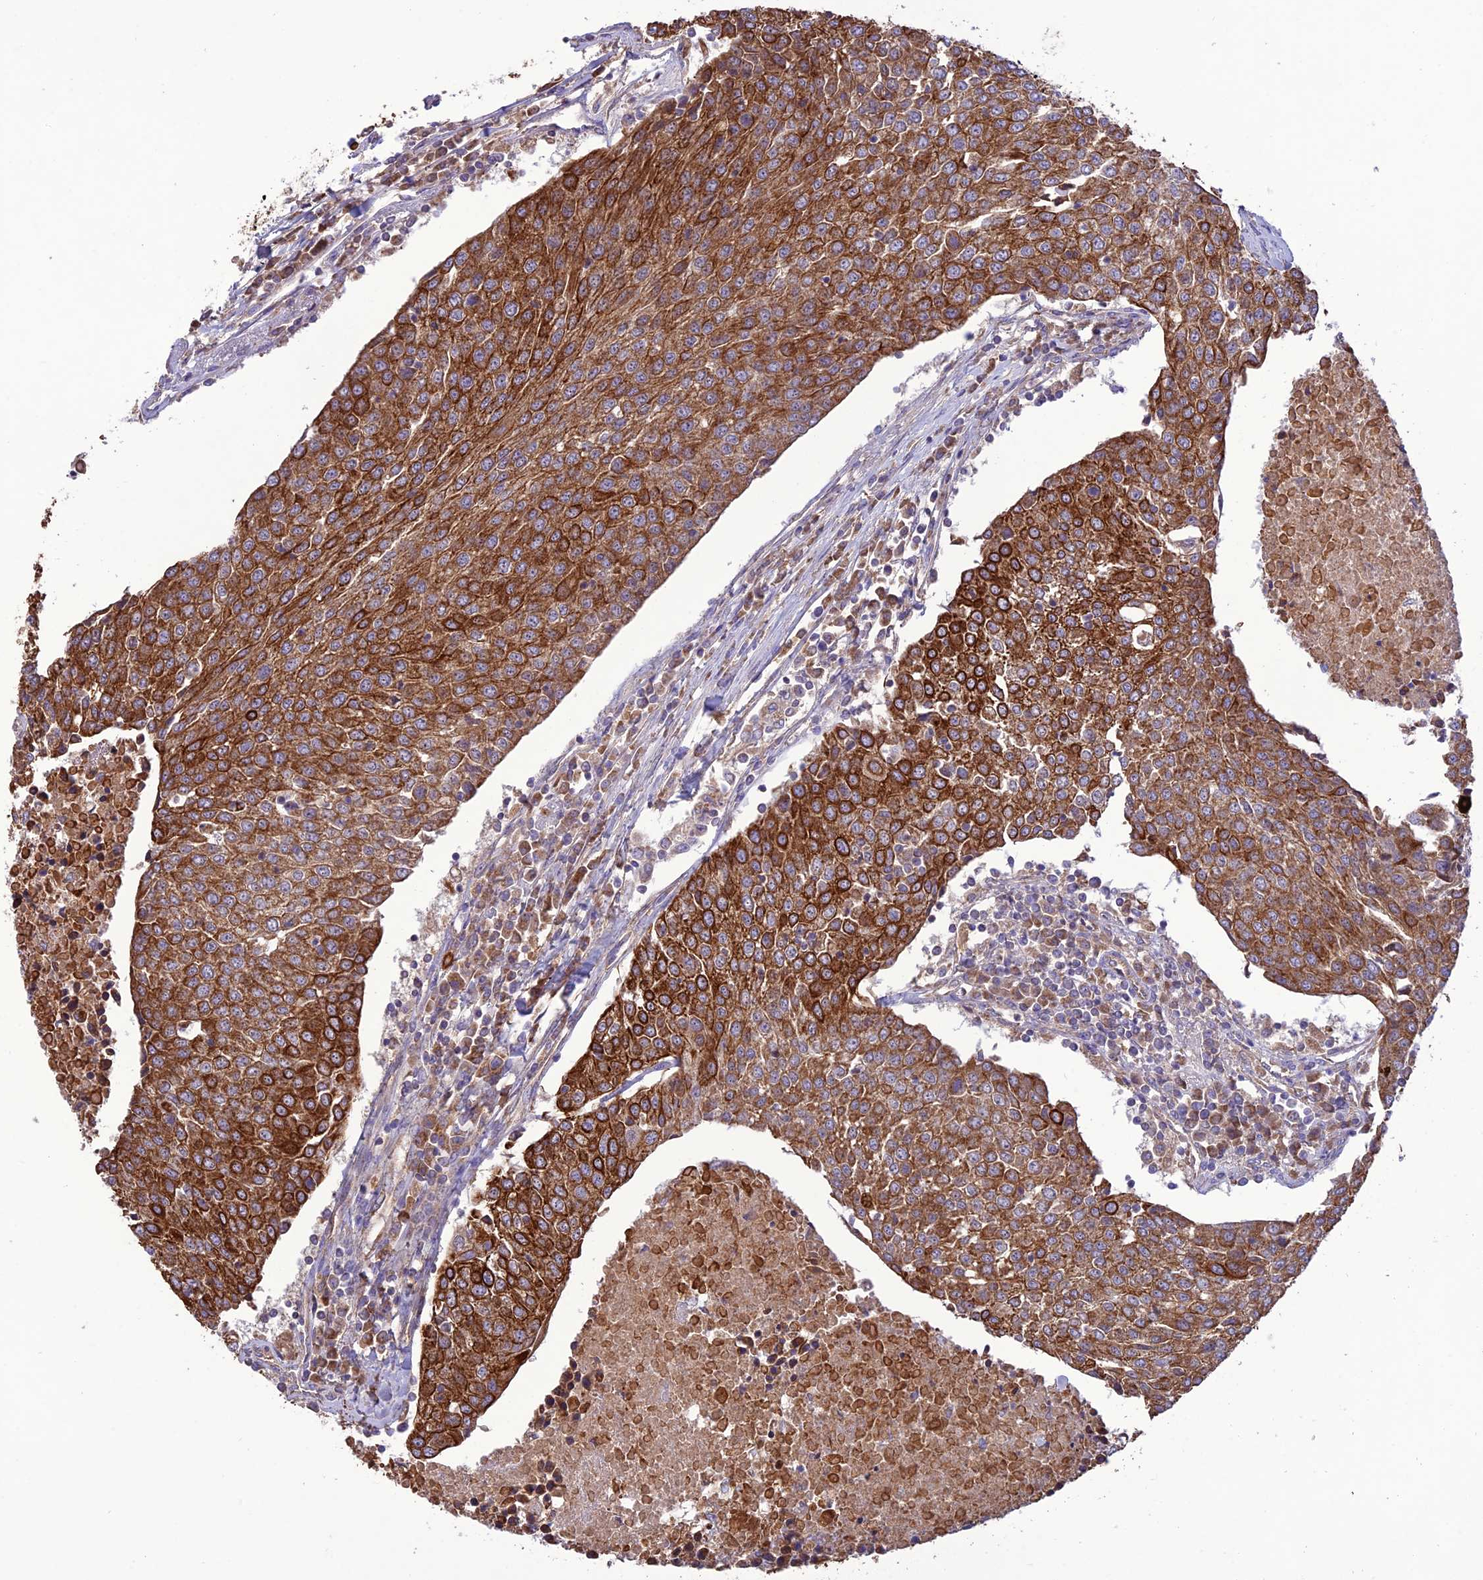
{"staining": {"intensity": "strong", "quantity": ">75%", "location": "cytoplasmic/membranous"}, "tissue": "urothelial cancer", "cell_type": "Tumor cells", "image_type": "cancer", "snomed": [{"axis": "morphology", "description": "Urothelial carcinoma, High grade"}, {"axis": "topography", "description": "Urinary bladder"}], "caption": "Immunohistochemistry image of human urothelial carcinoma (high-grade) stained for a protein (brown), which demonstrates high levels of strong cytoplasmic/membranous positivity in about >75% of tumor cells.", "gene": "NDUFAF1", "patient": {"sex": "female", "age": 85}}